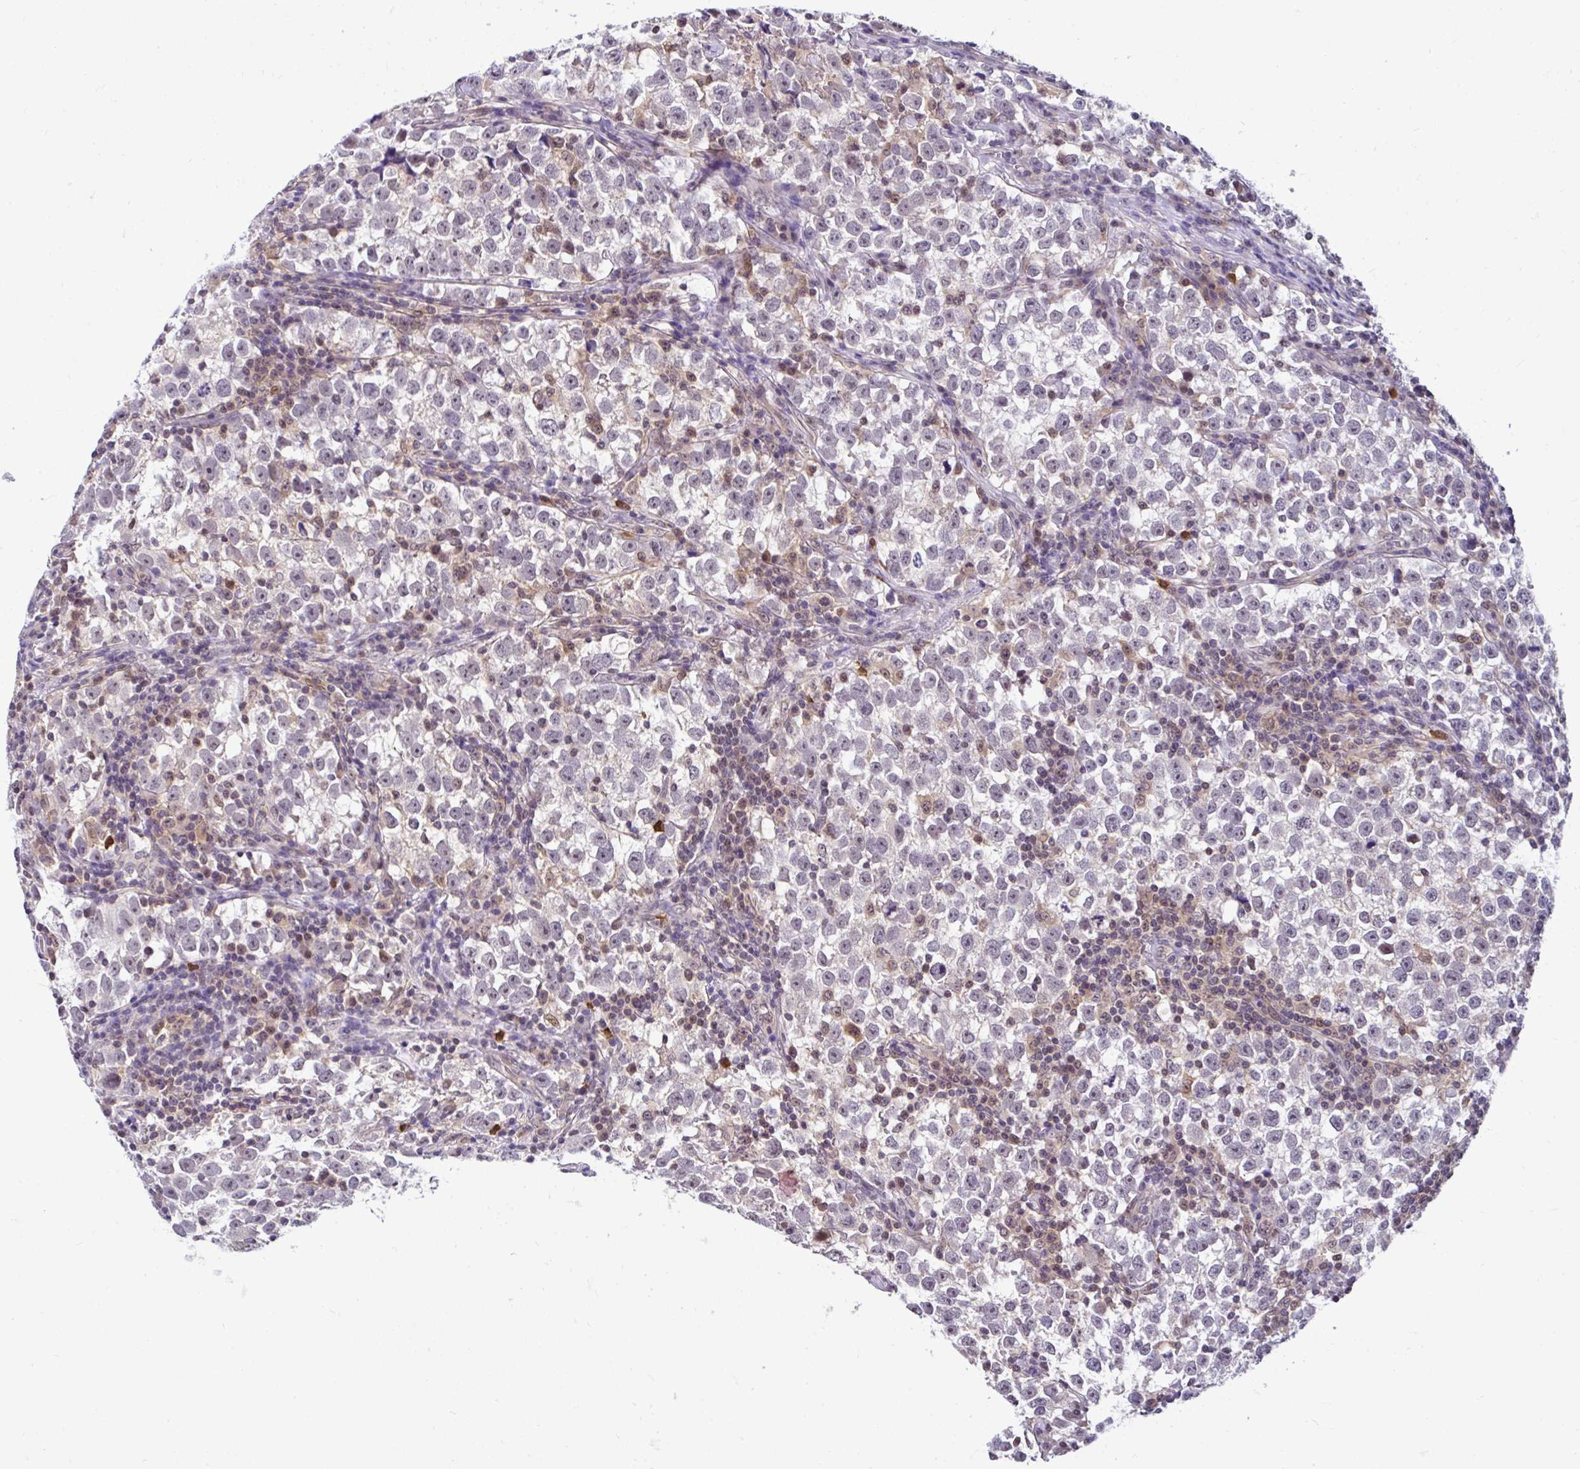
{"staining": {"intensity": "negative", "quantity": "none", "location": "none"}, "tissue": "testis cancer", "cell_type": "Tumor cells", "image_type": "cancer", "snomed": [{"axis": "morphology", "description": "Normal tissue, NOS"}, {"axis": "morphology", "description": "Seminoma, NOS"}, {"axis": "topography", "description": "Testis"}], "caption": "The image demonstrates no significant positivity in tumor cells of testis seminoma.", "gene": "PIN4", "patient": {"sex": "male", "age": 43}}